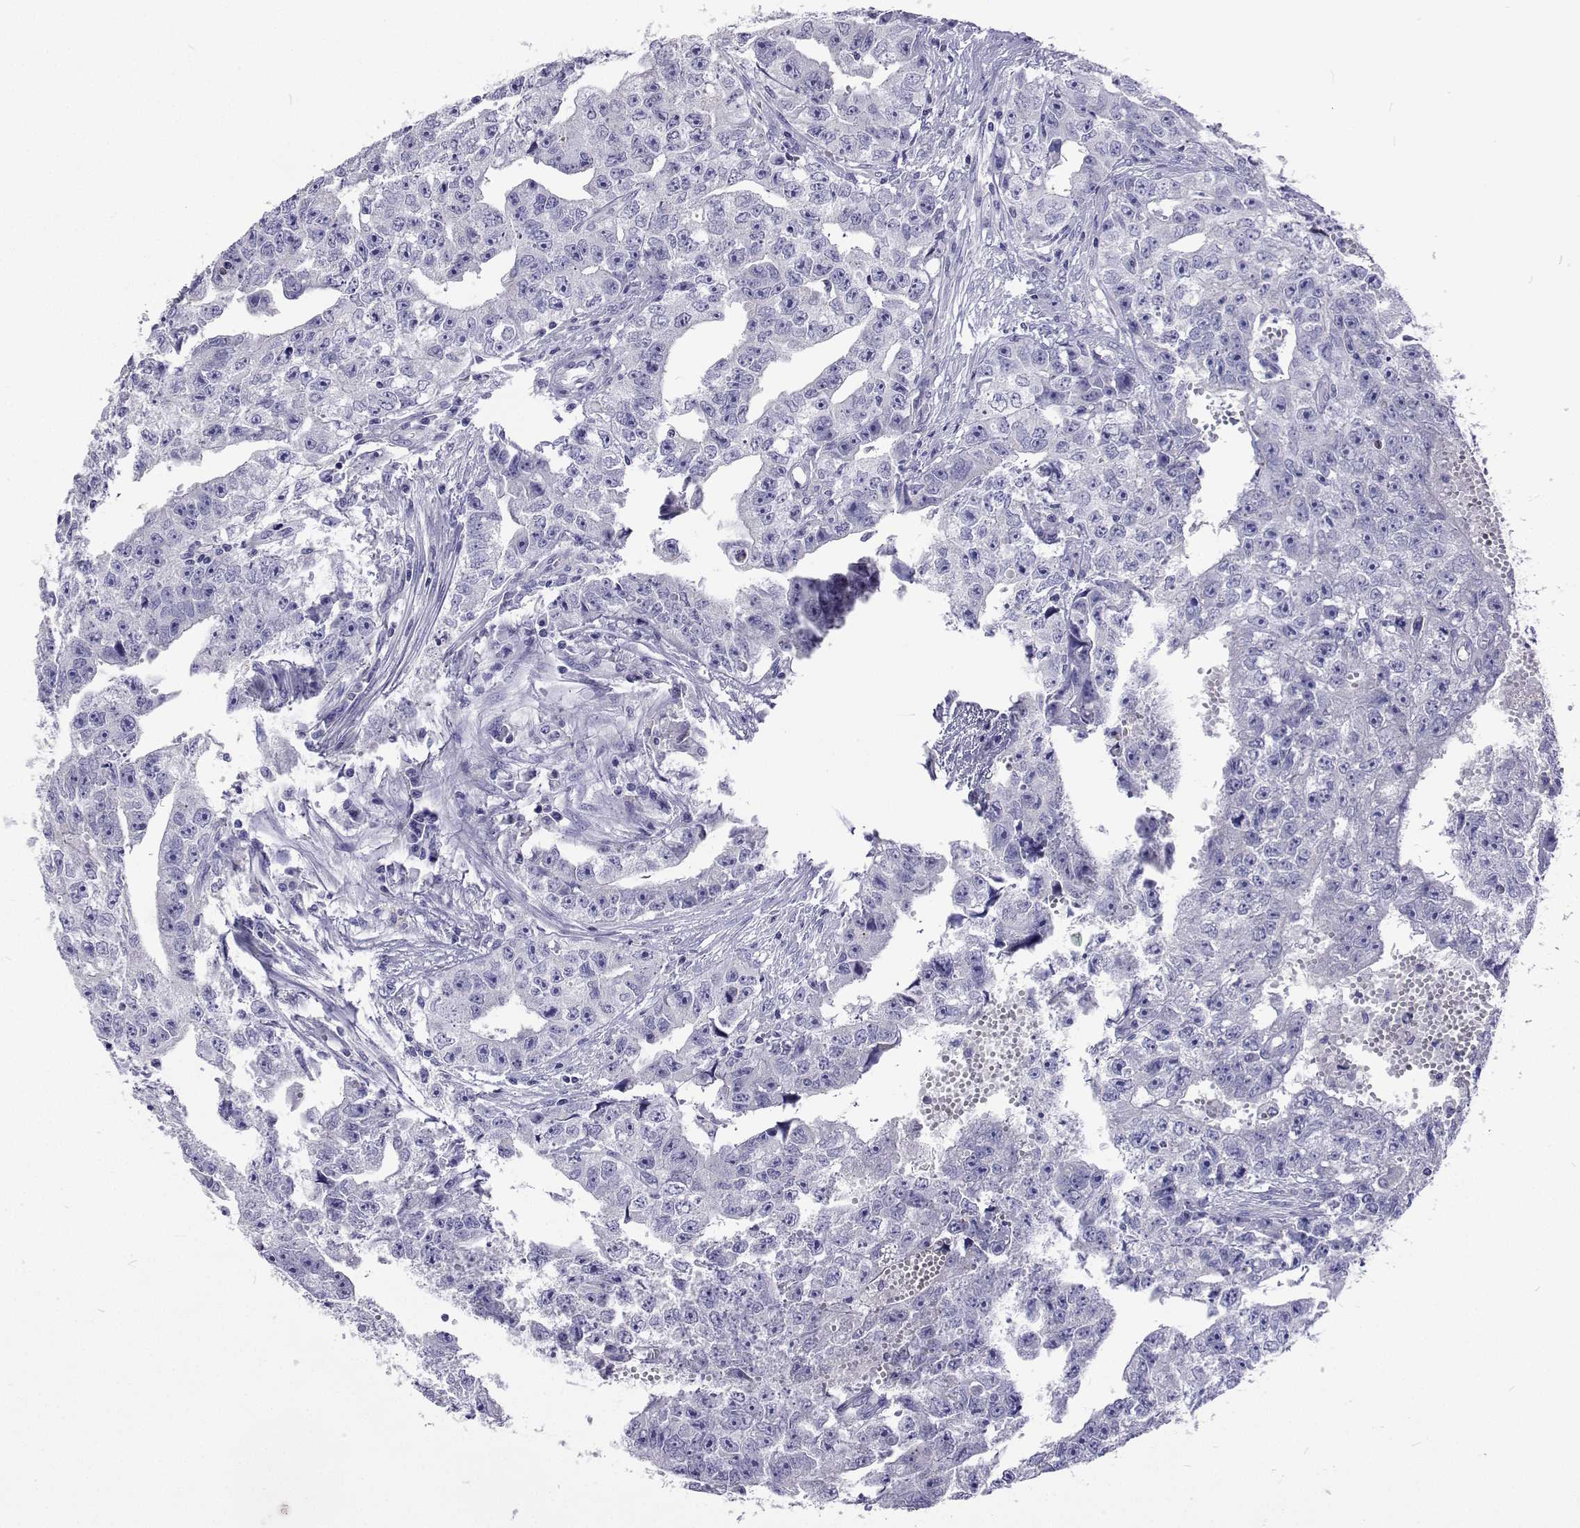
{"staining": {"intensity": "negative", "quantity": "none", "location": "none"}, "tissue": "testis cancer", "cell_type": "Tumor cells", "image_type": "cancer", "snomed": [{"axis": "morphology", "description": "Carcinoma, Embryonal, NOS"}, {"axis": "morphology", "description": "Teratoma, malignant, NOS"}, {"axis": "topography", "description": "Testis"}], "caption": "Micrograph shows no protein expression in tumor cells of embryonal carcinoma (testis) tissue. (Immunohistochemistry, brightfield microscopy, high magnification).", "gene": "UMODL1", "patient": {"sex": "male", "age": 24}}